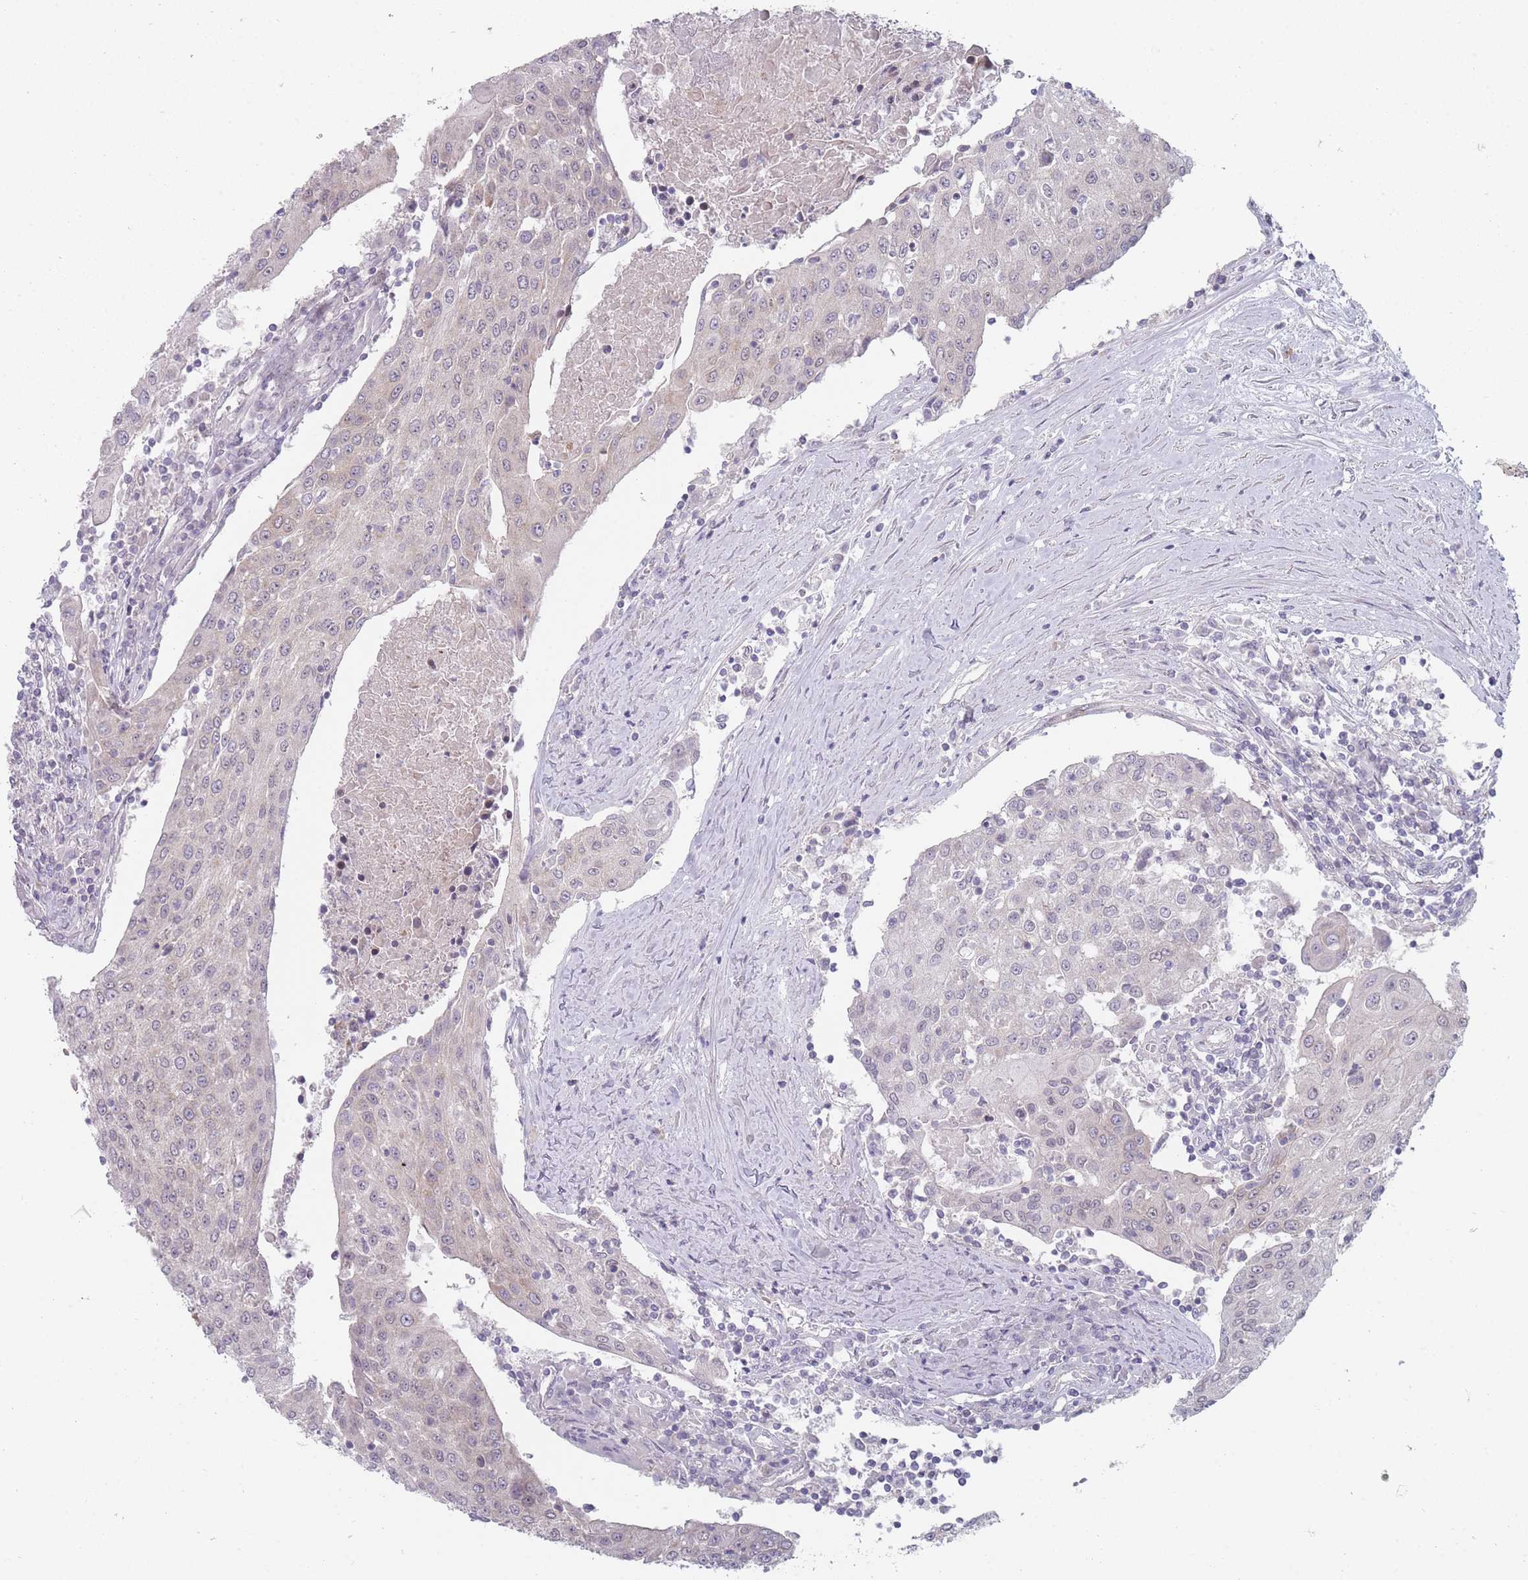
{"staining": {"intensity": "negative", "quantity": "none", "location": "none"}, "tissue": "urothelial cancer", "cell_type": "Tumor cells", "image_type": "cancer", "snomed": [{"axis": "morphology", "description": "Urothelial carcinoma, High grade"}, {"axis": "topography", "description": "Urinary bladder"}], "caption": "Urothelial carcinoma (high-grade) was stained to show a protein in brown. There is no significant staining in tumor cells.", "gene": "PCDH12", "patient": {"sex": "female", "age": 85}}